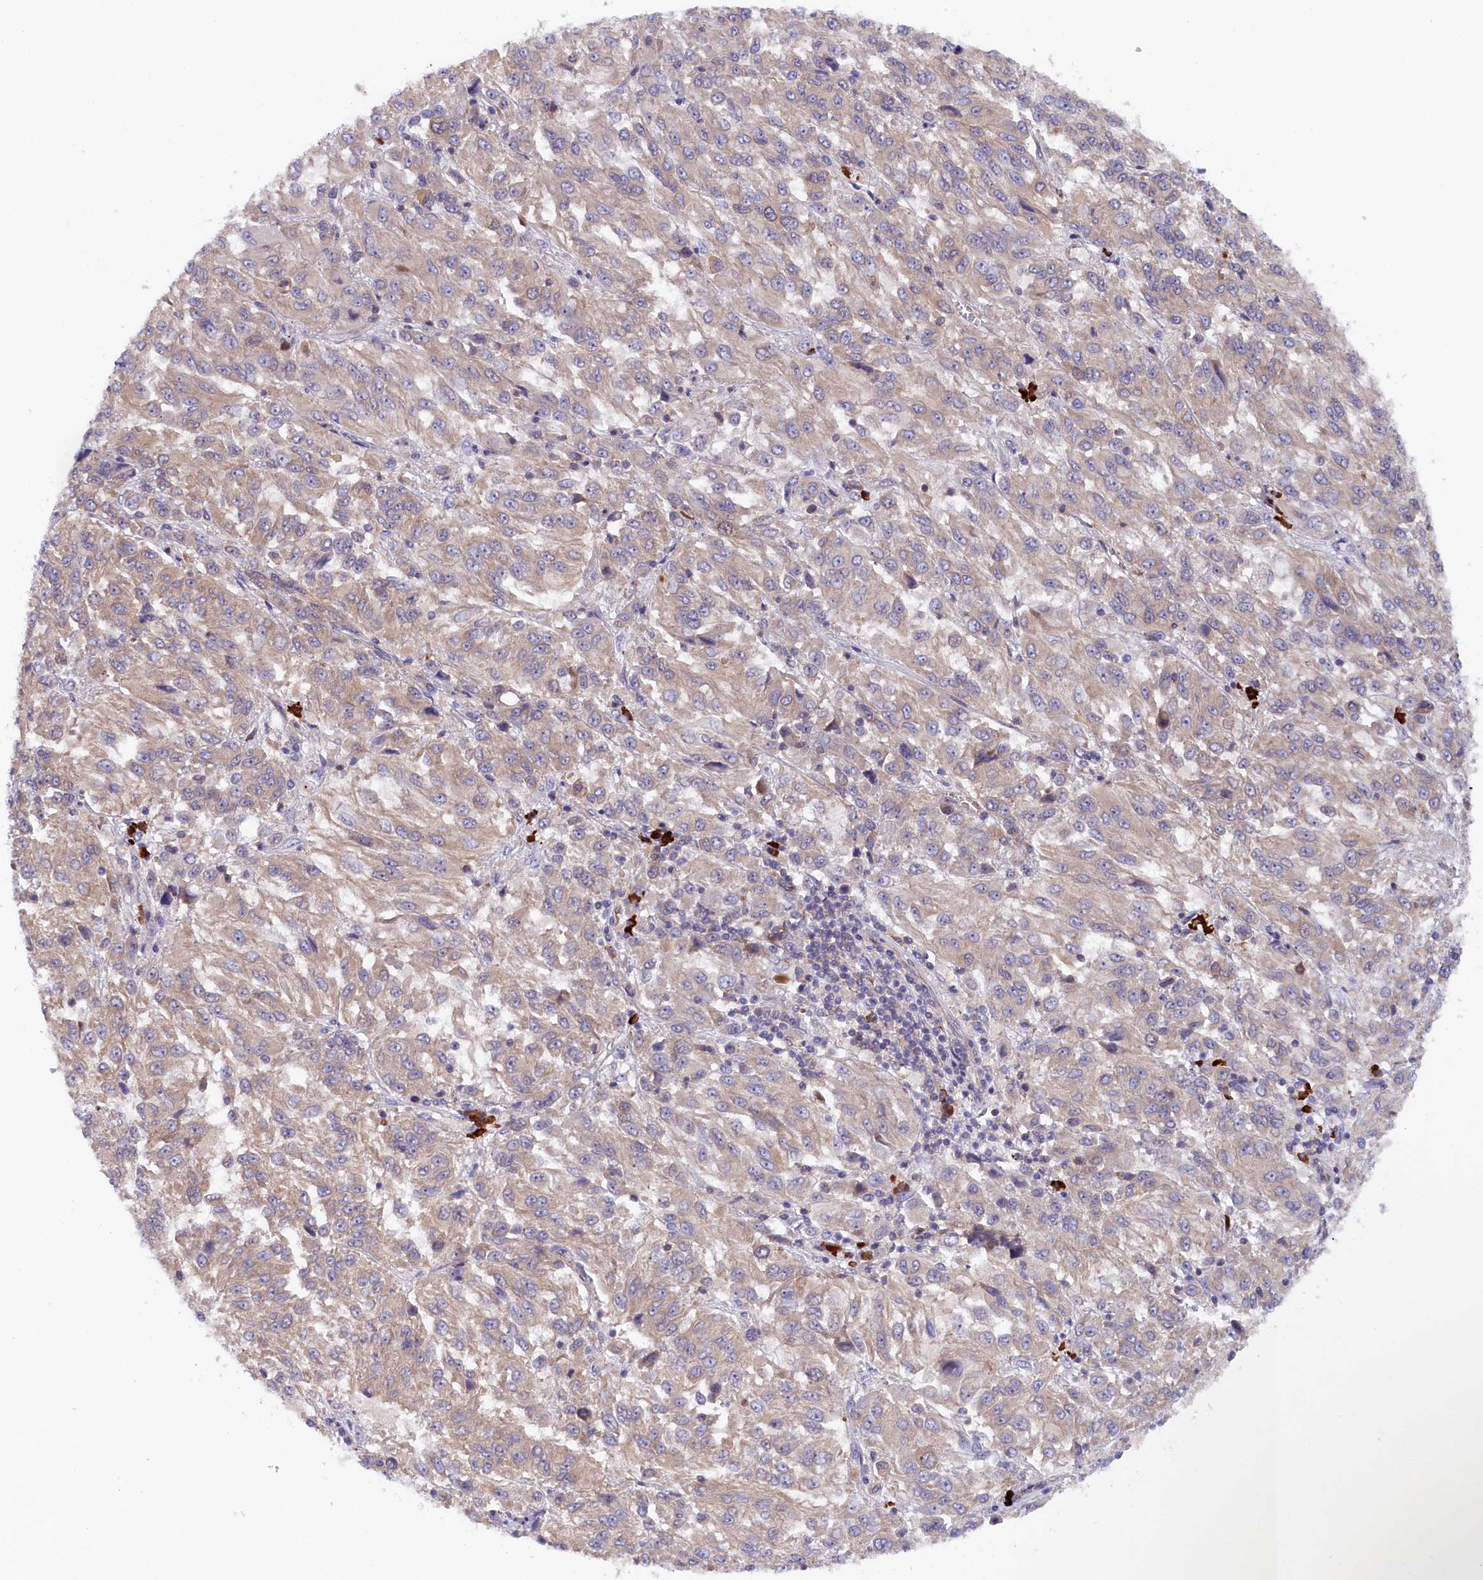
{"staining": {"intensity": "weak", "quantity": "25%-75%", "location": "cytoplasmic/membranous"}, "tissue": "melanoma", "cell_type": "Tumor cells", "image_type": "cancer", "snomed": [{"axis": "morphology", "description": "Malignant melanoma, Metastatic site"}, {"axis": "topography", "description": "Lung"}], "caption": "An immunohistochemistry photomicrograph of tumor tissue is shown. Protein staining in brown shows weak cytoplasmic/membranous positivity in malignant melanoma (metastatic site) within tumor cells.", "gene": "JPT2", "patient": {"sex": "male", "age": 64}}